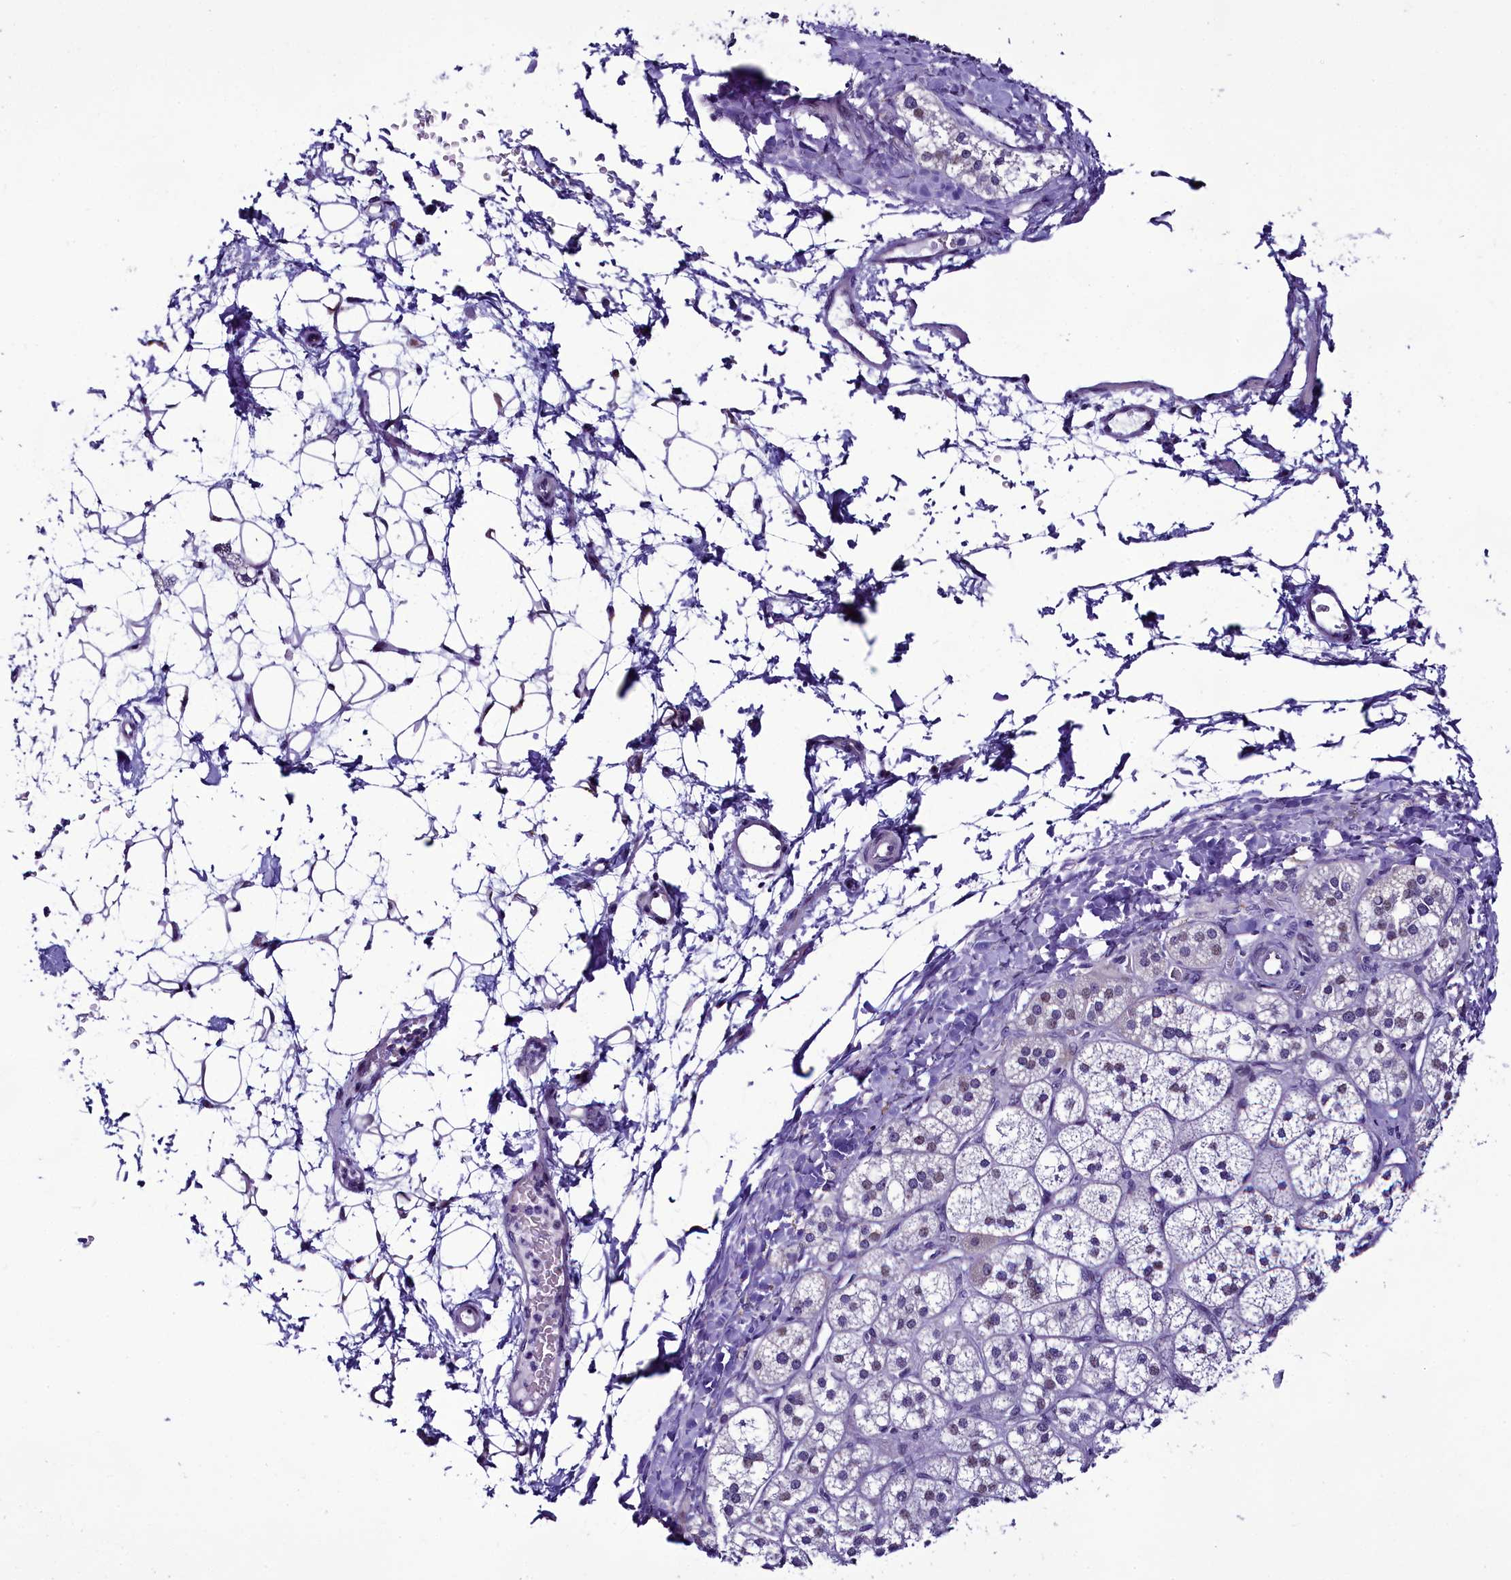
{"staining": {"intensity": "moderate", "quantity": "25%-75%", "location": "nuclear"}, "tissue": "adrenal gland", "cell_type": "Glandular cells", "image_type": "normal", "snomed": [{"axis": "morphology", "description": "Normal tissue, NOS"}, {"axis": "topography", "description": "Adrenal gland"}], "caption": "This histopathology image displays immunohistochemistry staining of unremarkable human adrenal gland, with medium moderate nuclear expression in about 25%-75% of glandular cells.", "gene": "CCDC106", "patient": {"sex": "male", "age": 61}}